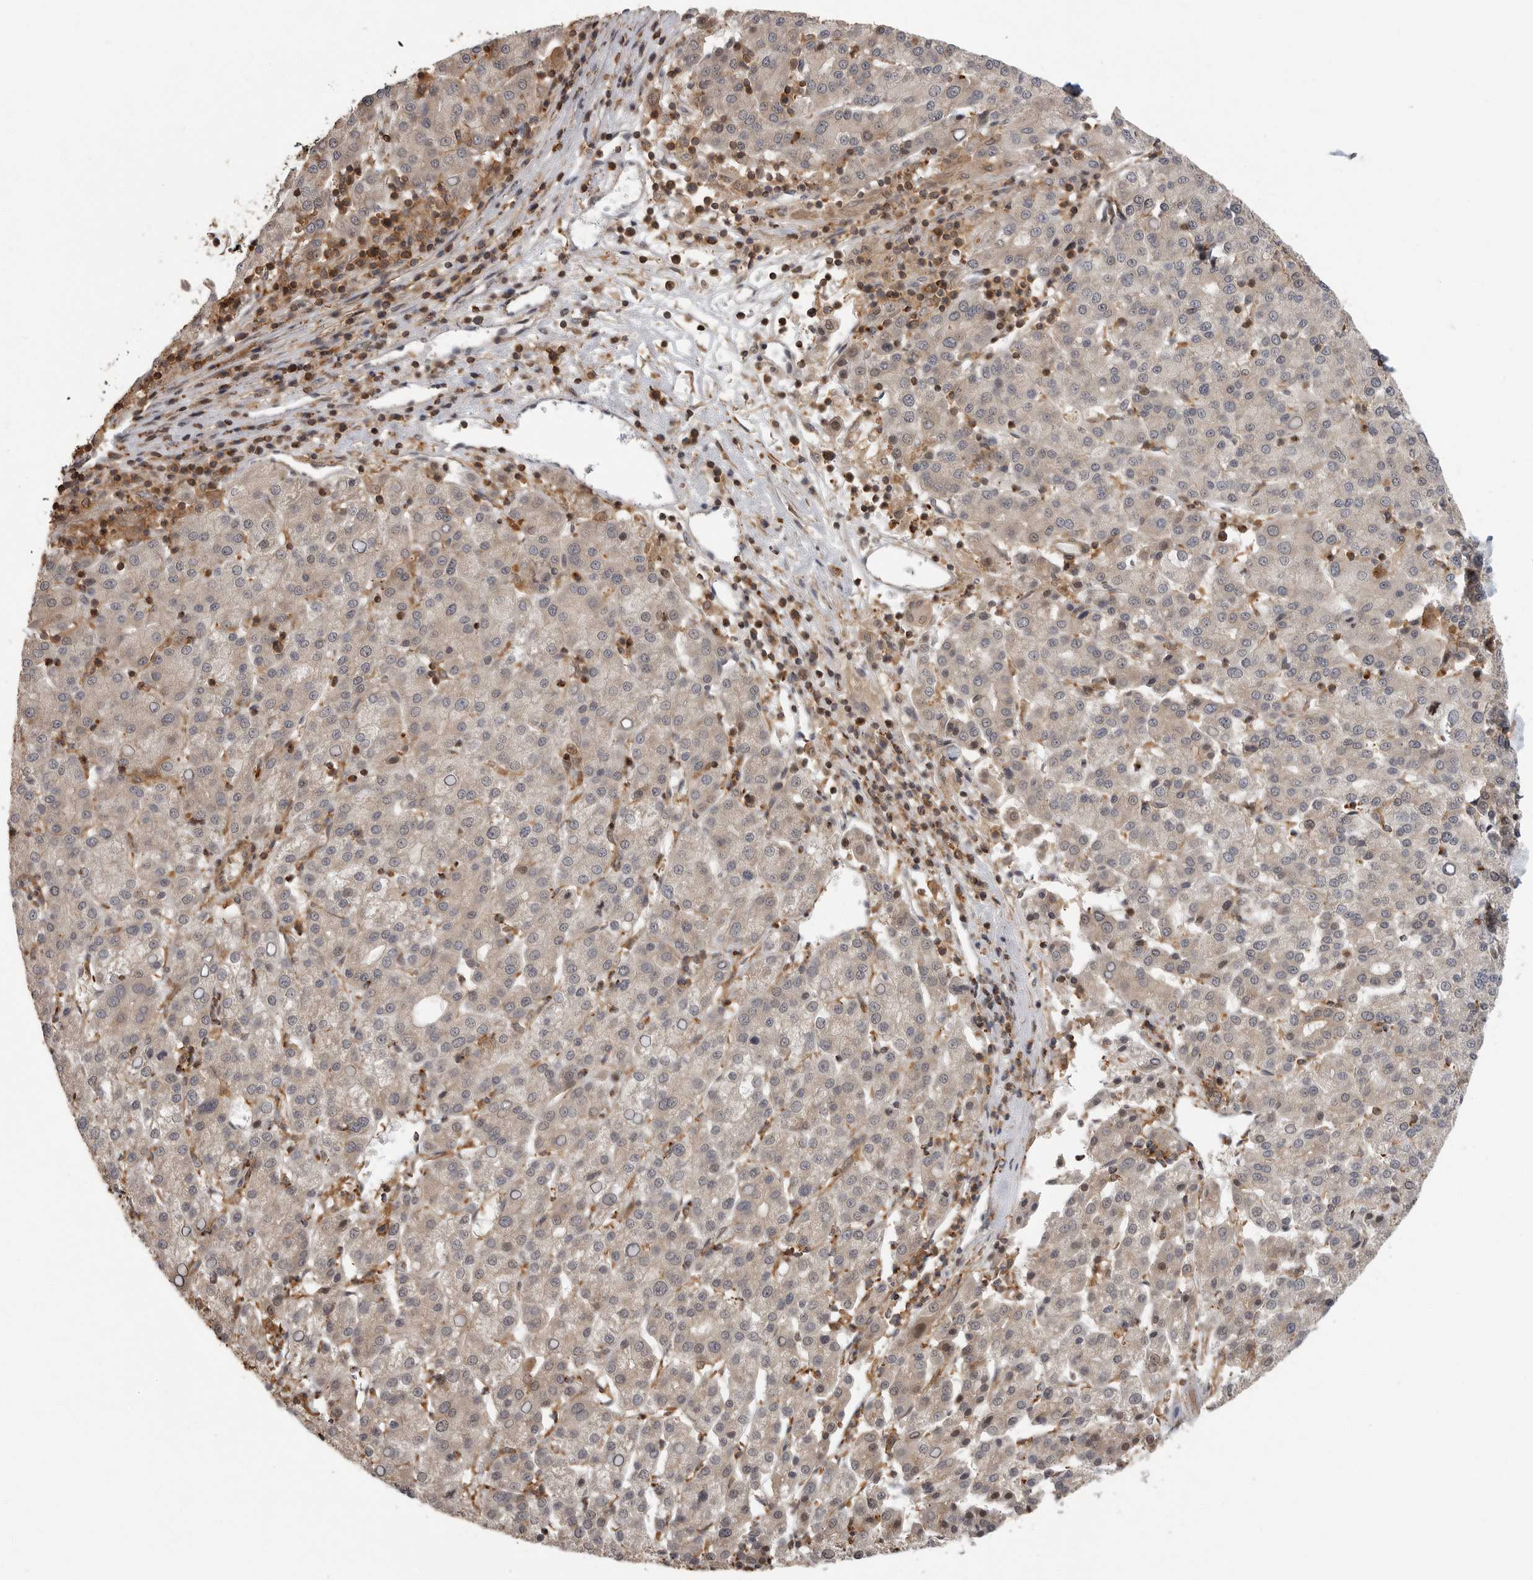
{"staining": {"intensity": "weak", "quantity": "25%-75%", "location": "cytoplasmic/membranous"}, "tissue": "liver cancer", "cell_type": "Tumor cells", "image_type": "cancer", "snomed": [{"axis": "morphology", "description": "Carcinoma, Hepatocellular, NOS"}, {"axis": "topography", "description": "Liver"}], "caption": "IHC micrograph of neoplastic tissue: human liver cancer stained using IHC exhibits low levels of weak protein expression localized specifically in the cytoplasmic/membranous of tumor cells, appearing as a cytoplasmic/membranous brown color.", "gene": "ERN1", "patient": {"sex": "female", "age": 58}}